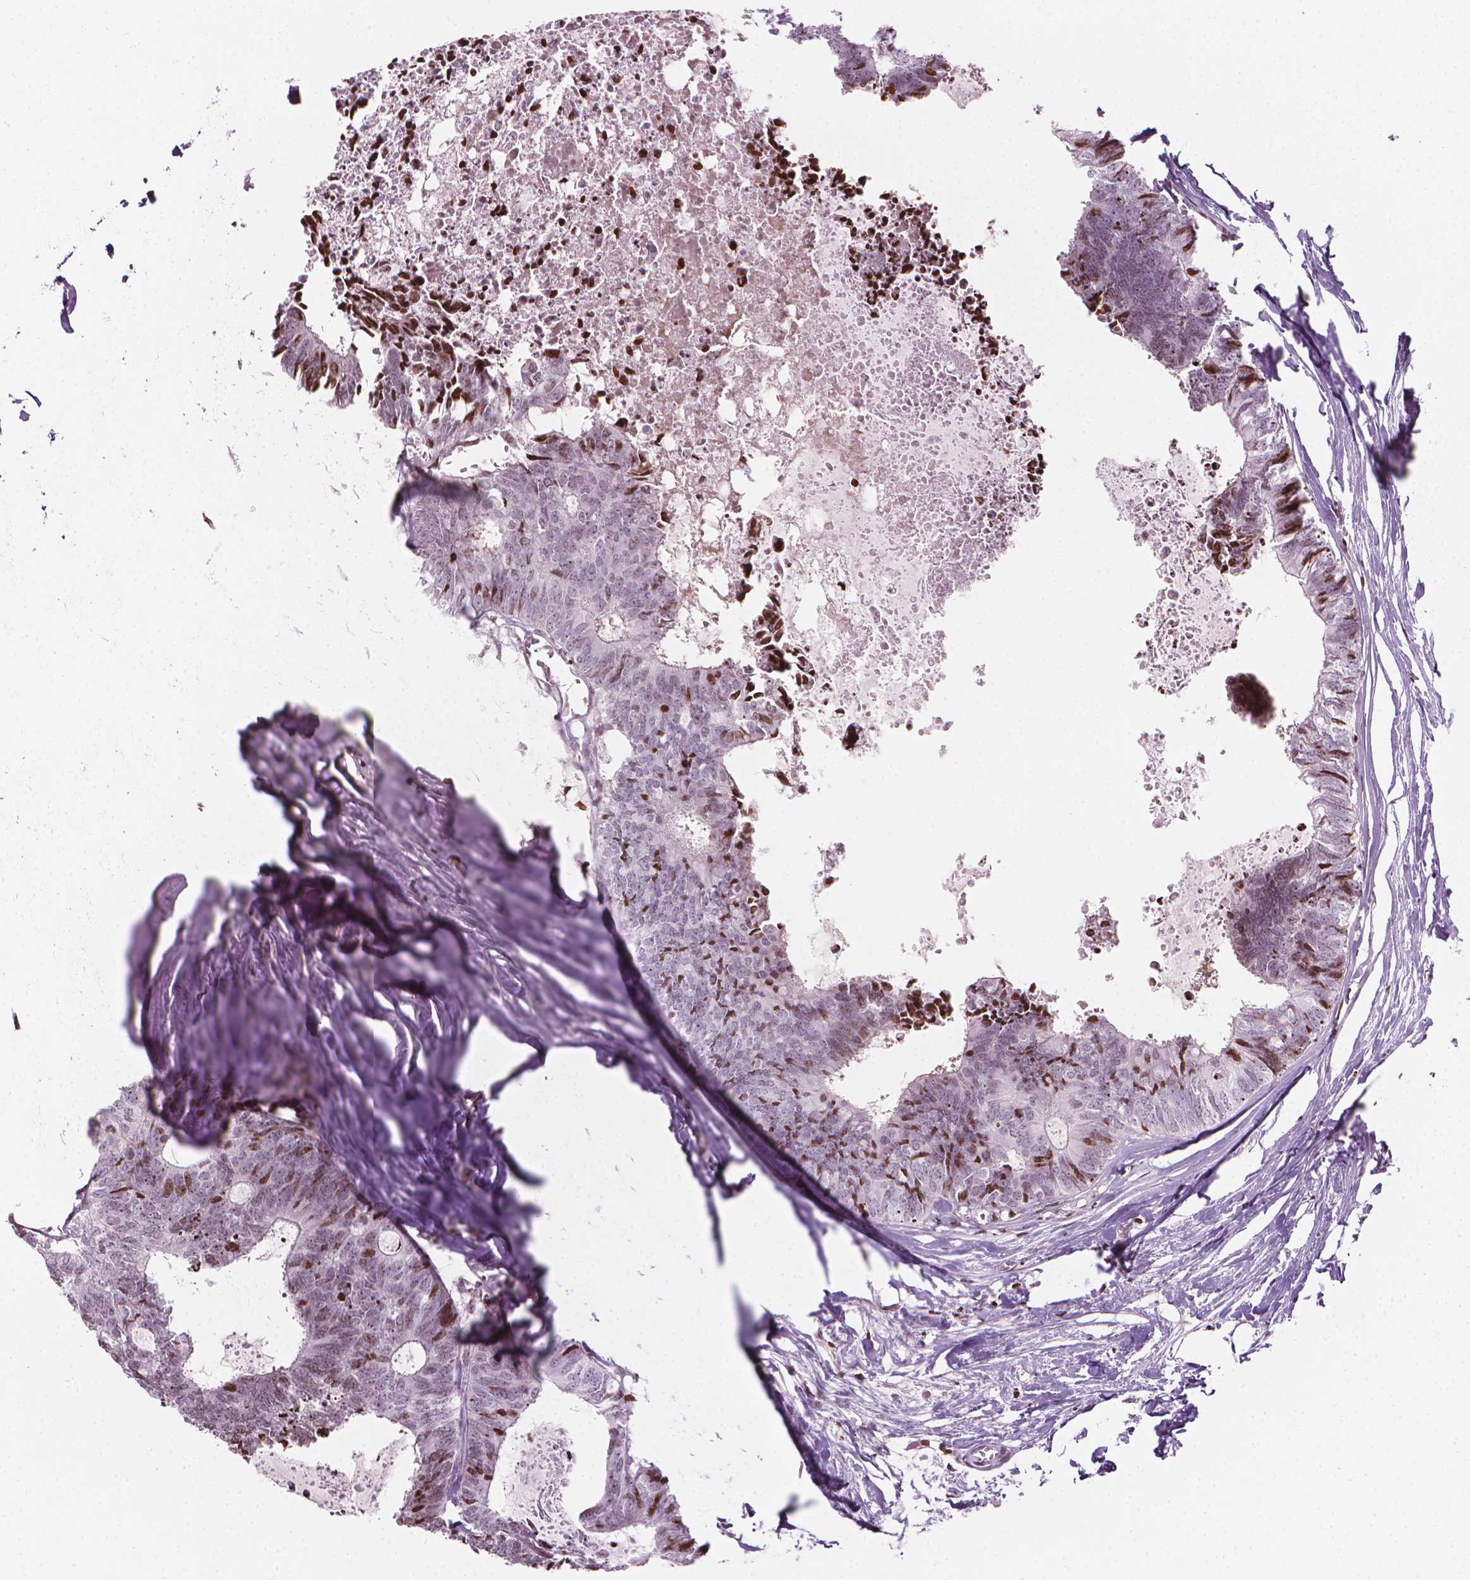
{"staining": {"intensity": "moderate", "quantity": "25%-75%", "location": "nuclear"}, "tissue": "colorectal cancer", "cell_type": "Tumor cells", "image_type": "cancer", "snomed": [{"axis": "morphology", "description": "Adenocarcinoma, NOS"}, {"axis": "topography", "description": "Colon"}, {"axis": "topography", "description": "Rectum"}], "caption": "Immunohistochemical staining of human colorectal cancer (adenocarcinoma) exhibits moderate nuclear protein expression in about 25%-75% of tumor cells.", "gene": "PIP4K2A", "patient": {"sex": "male", "age": 57}}